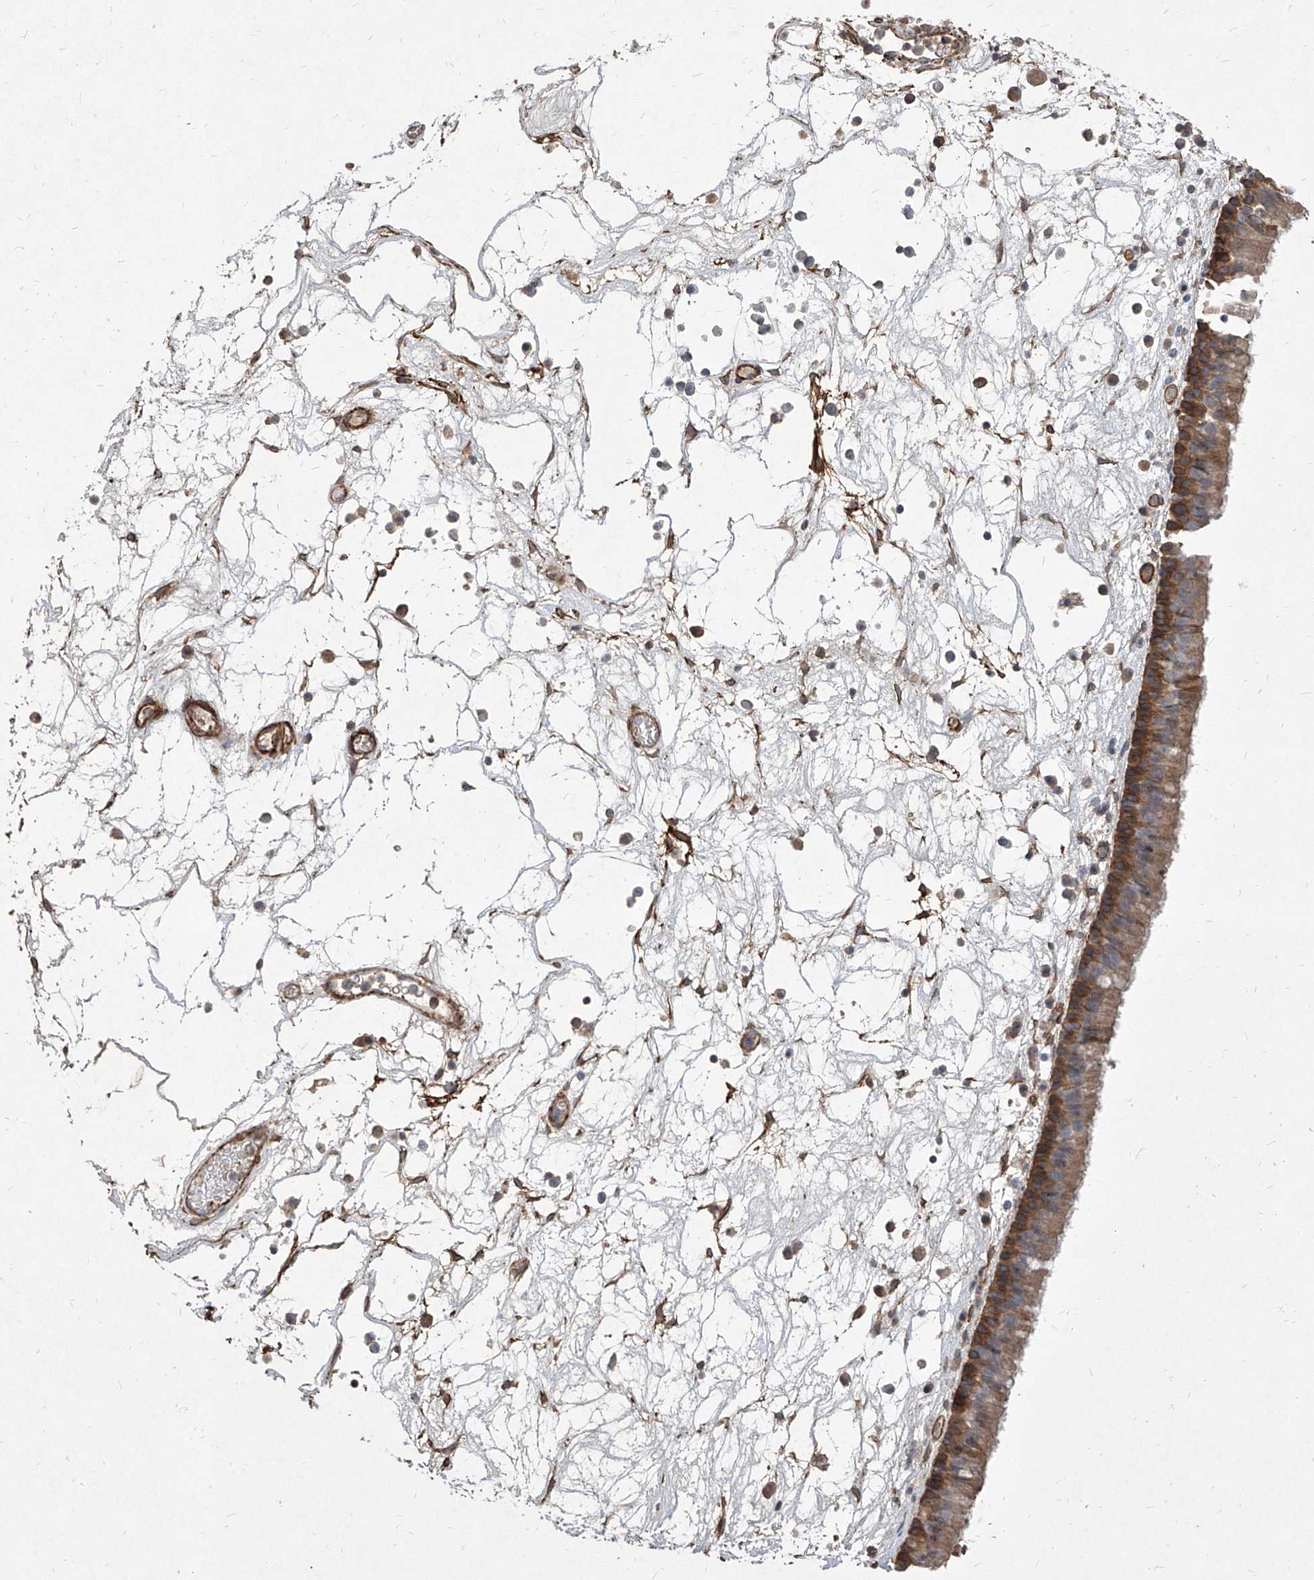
{"staining": {"intensity": "moderate", "quantity": ">75%", "location": "cytoplasmic/membranous"}, "tissue": "nasopharynx", "cell_type": "Respiratory epithelial cells", "image_type": "normal", "snomed": [{"axis": "morphology", "description": "Normal tissue, NOS"}, {"axis": "morphology", "description": "Inflammation, NOS"}, {"axis": "morphology", "description": "Malignant melanoma, Metastatic site"}, {"axis": "topography", "description": "Nasopharynx"}], "caption": "DAB immunohistochemical staining of benign nasopharynx displays moderate cytoplasmic/membranous protein positivity in approximately >75% of respiratory epithelial cells.", "gene": "FAM83B", "patient": {"sex": "male", "age": 70}}